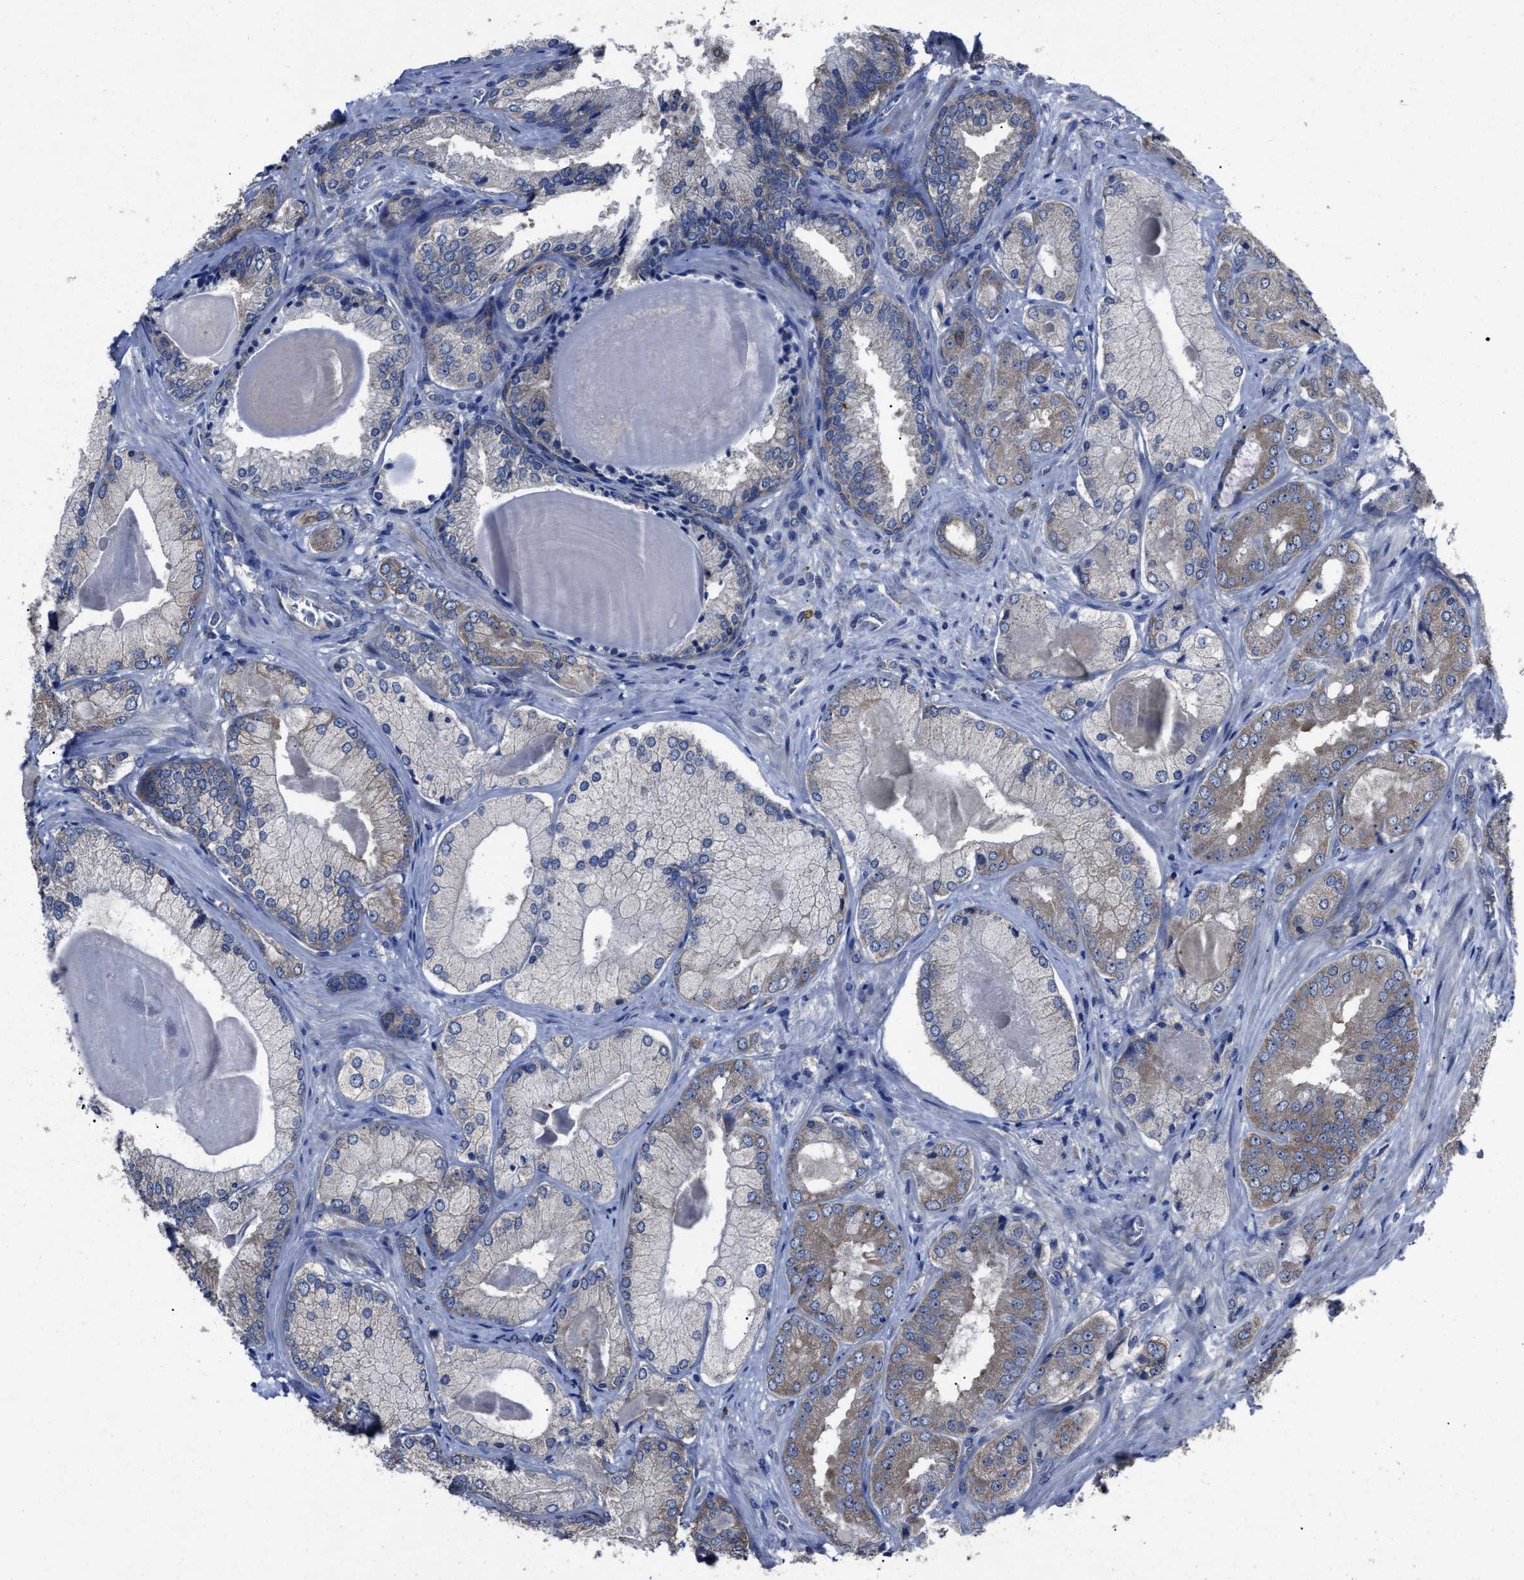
{"staining": {"intensity": "moderate", "quantity": "25%-75%", "location": "cytoplasmic/membranous"}, "tissue": "prostate cancer", "cell_type": "Tumor cells", "image_type": "cancer", "snomed": [{"axis": "morphology", "description": "Adenocarcinoma, Low grade"}, {"axis": "topography", "description": "Prostate"}], "caption": "Immunohistochemical staining of prostate cancer demonstrates medium levels of moderate cytoplasmic/membranous expression in about 25%-75% of tumor cells.", "gene": "UPF1", "patient": {"sex": "male", "age": 65}}